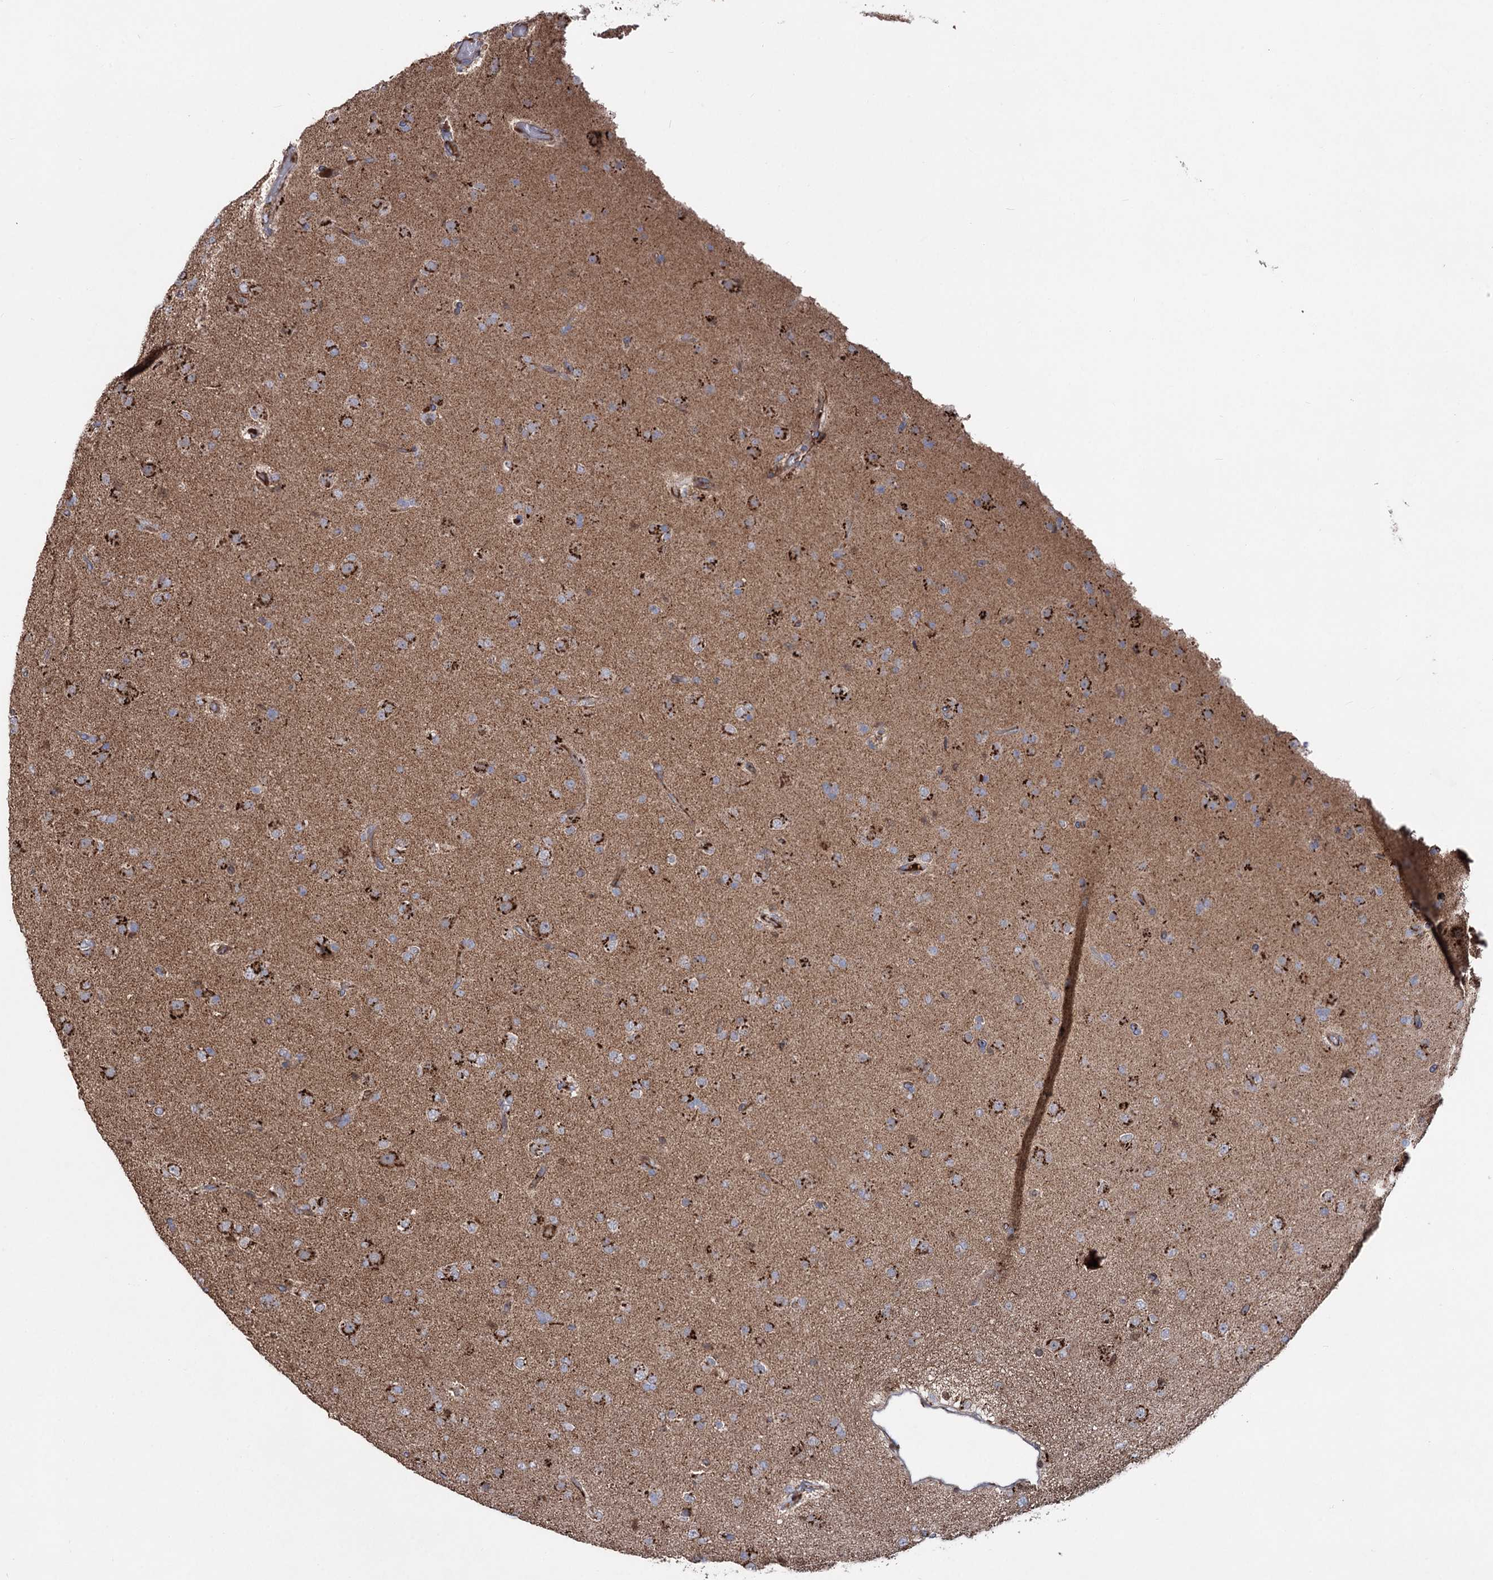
{"staining": {"intensity": "strong", "quantity": "25%-75%", "location": "cytoplasmic/membranous"}, "tissue": "glioma", "cell_type": "Tumor cells", "image_type": "cancer", "snomed": [{"axis": "morphology", "description": "Glioma, malignant, Low grade"}, {"axis": "topography", "description": "Brain"}], "caption": "Immunohistochemical staining of human glioma reveals high levels of strong cytoplasmic/membranous positivity in about 25%-75% of tumor cells.", "gene": "ARHGAP20", "patient": {"sex": "male", "age": 65}}